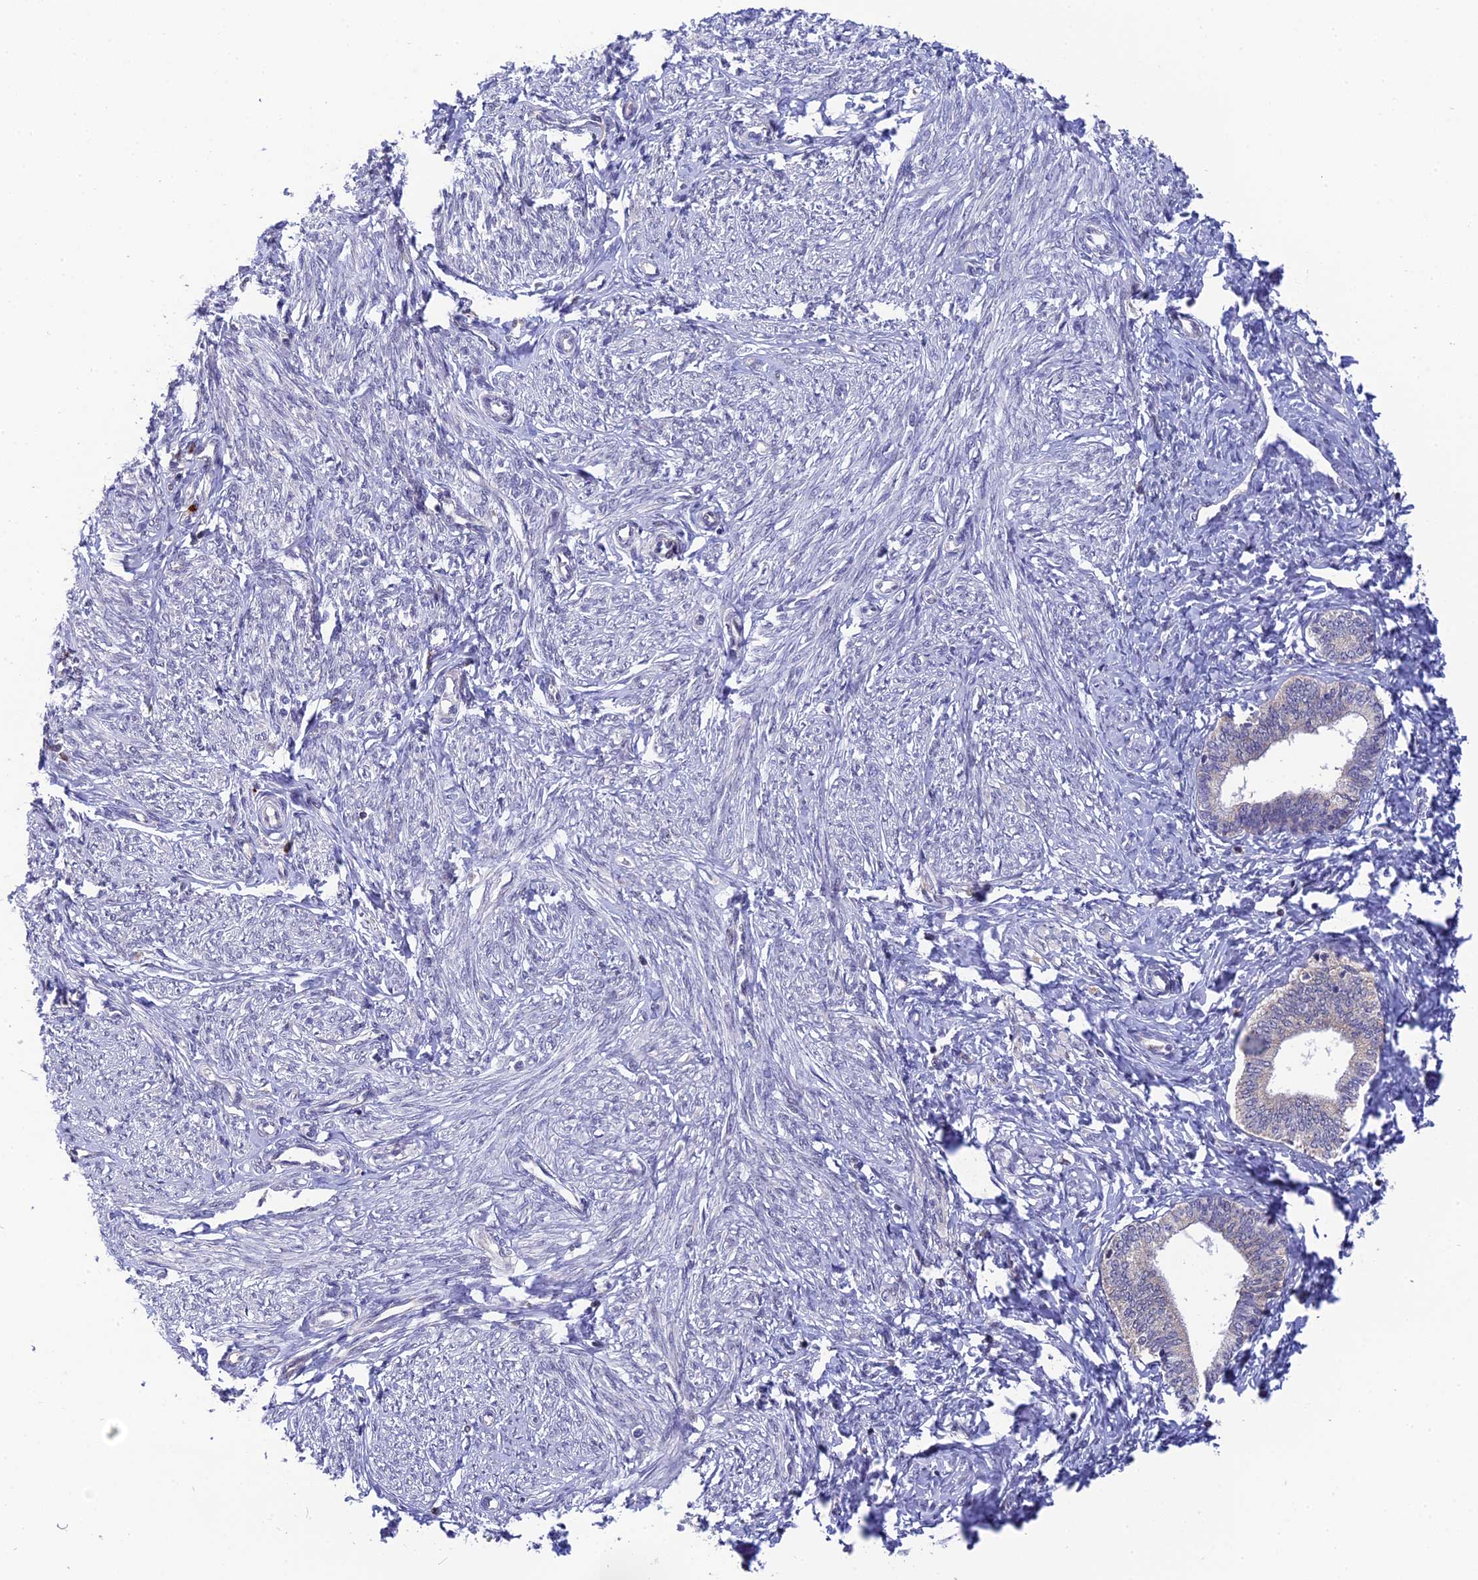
{"staining": {"intensity": "negative", "quantity": "none", "location": "none"}, "tissue": "endometrium", "cell_type": "Cells in endometrial stroma", "image_type": "normal", "snomed": [{"axis": "morphology", "description": "Normal tissue, NOS"}, {"axis": "topography", "description": "Endometrium"}], "caption": "Histopathology image shows no protein expression in cells in endometrial stroma of benign endometrium. (DAB (3,3'-diaminobenzidine) immunohistochemistry visualized using brightfield microscopy, high magnification).", "gene": "KCTD14", "patient": {"sex": "female", "age": 72}}